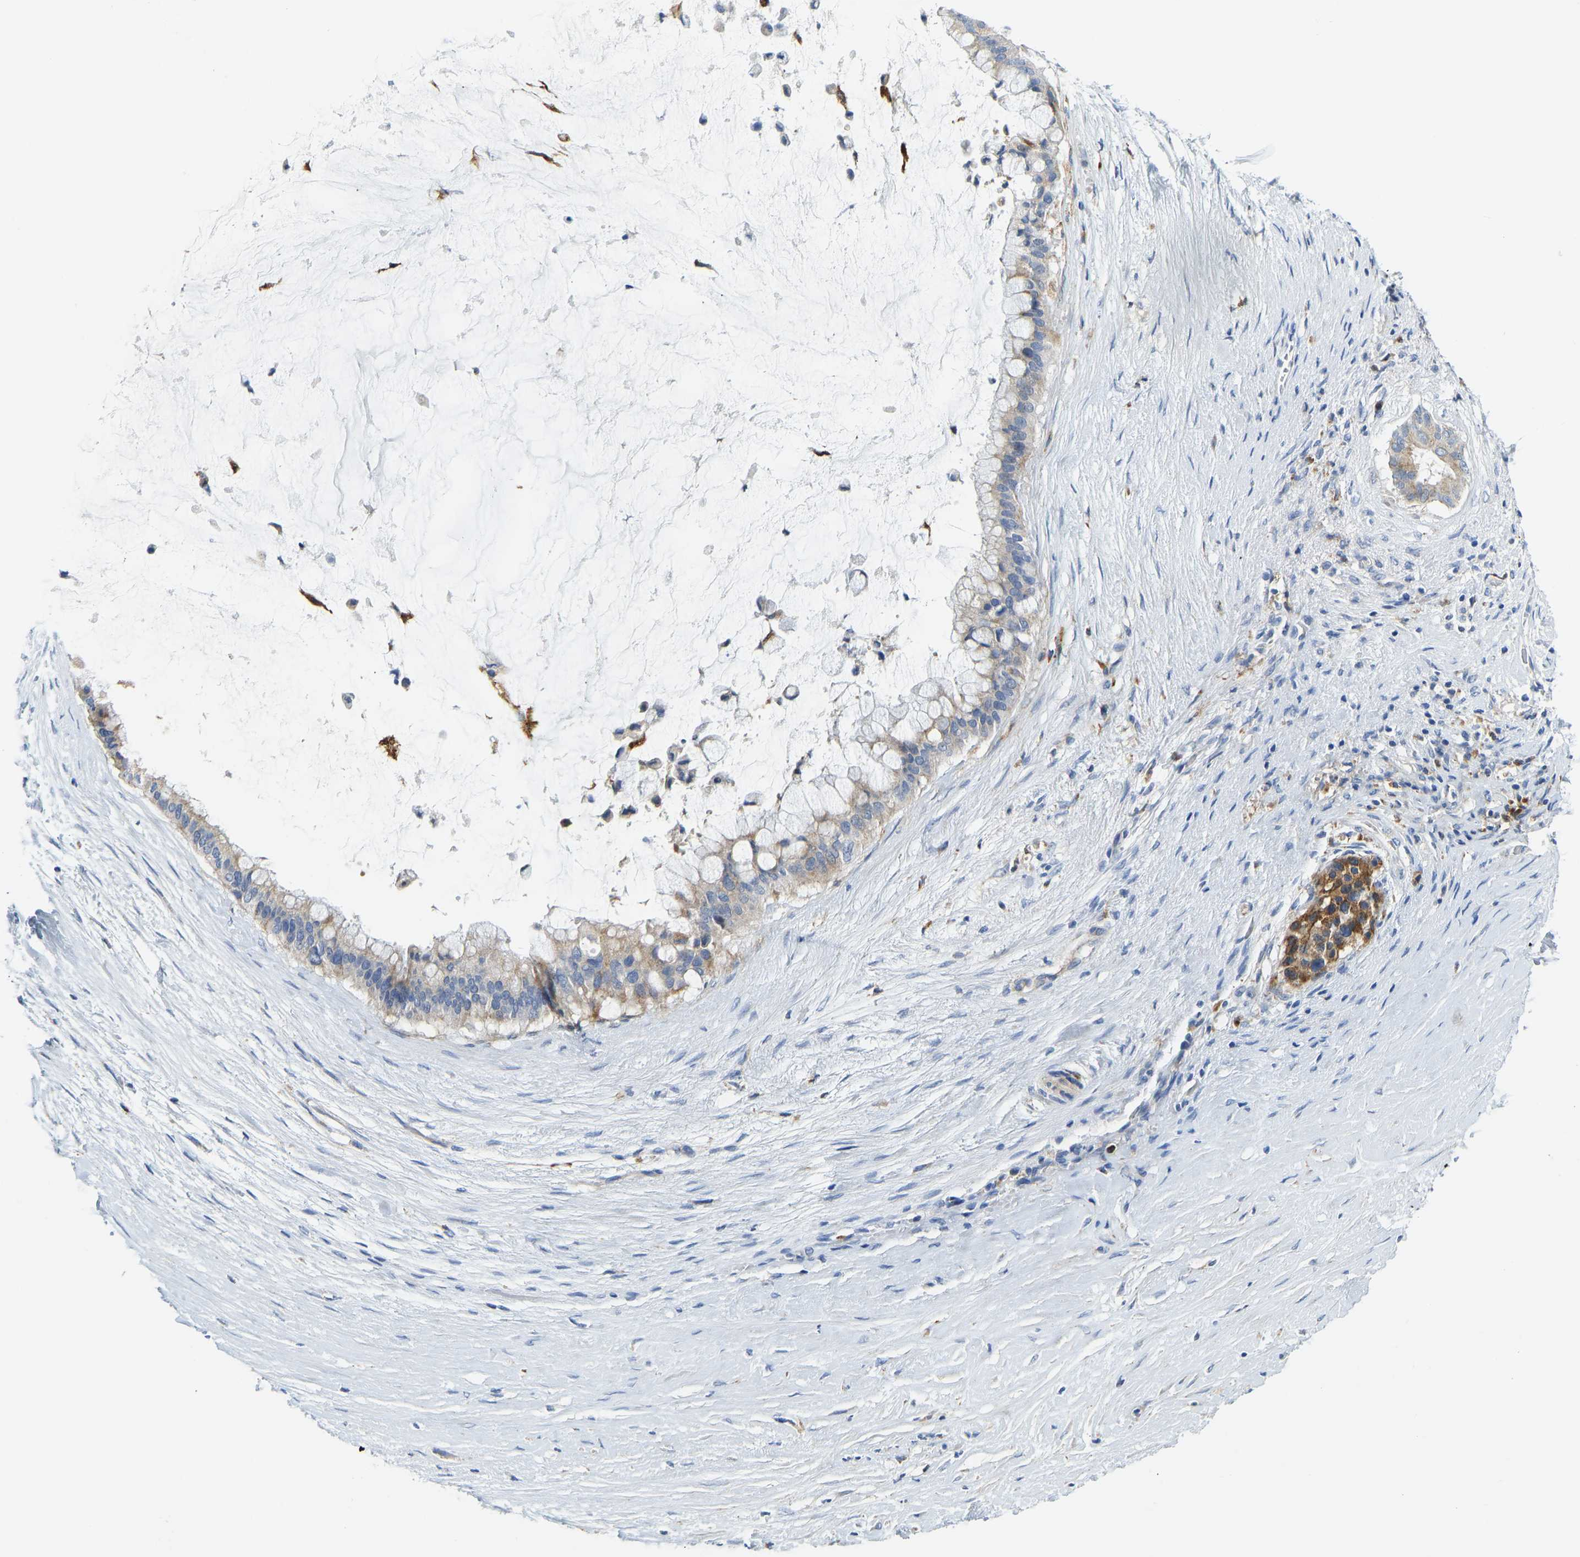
{"staining": {"intensity": "weak", "quantity": "25%-75%", "location": "cytoplasmic/membranous"}, "tissue": "pancreatic cancer", "cell_type": "Tumor cells", "image_type": "cancer", "snomed": [{"axis": "morphology", "description": "Adenocarcinoma, NOS"}, {"axis": "topography", "description": "Pancreas"}], "caption": "Immunohistochemistry (IHC) photomicrograph of neoplastic tissue: human pancreatic cancer stained using IHC exhibits low levels of weak protein expression localized specifically in the cytoplasmic/membranous of tumor cells, appearing as a cytoplasmic/membranous brown color.", "gene": "ATP6V1E1", "patient": {"sex": "male", "age": 41}}